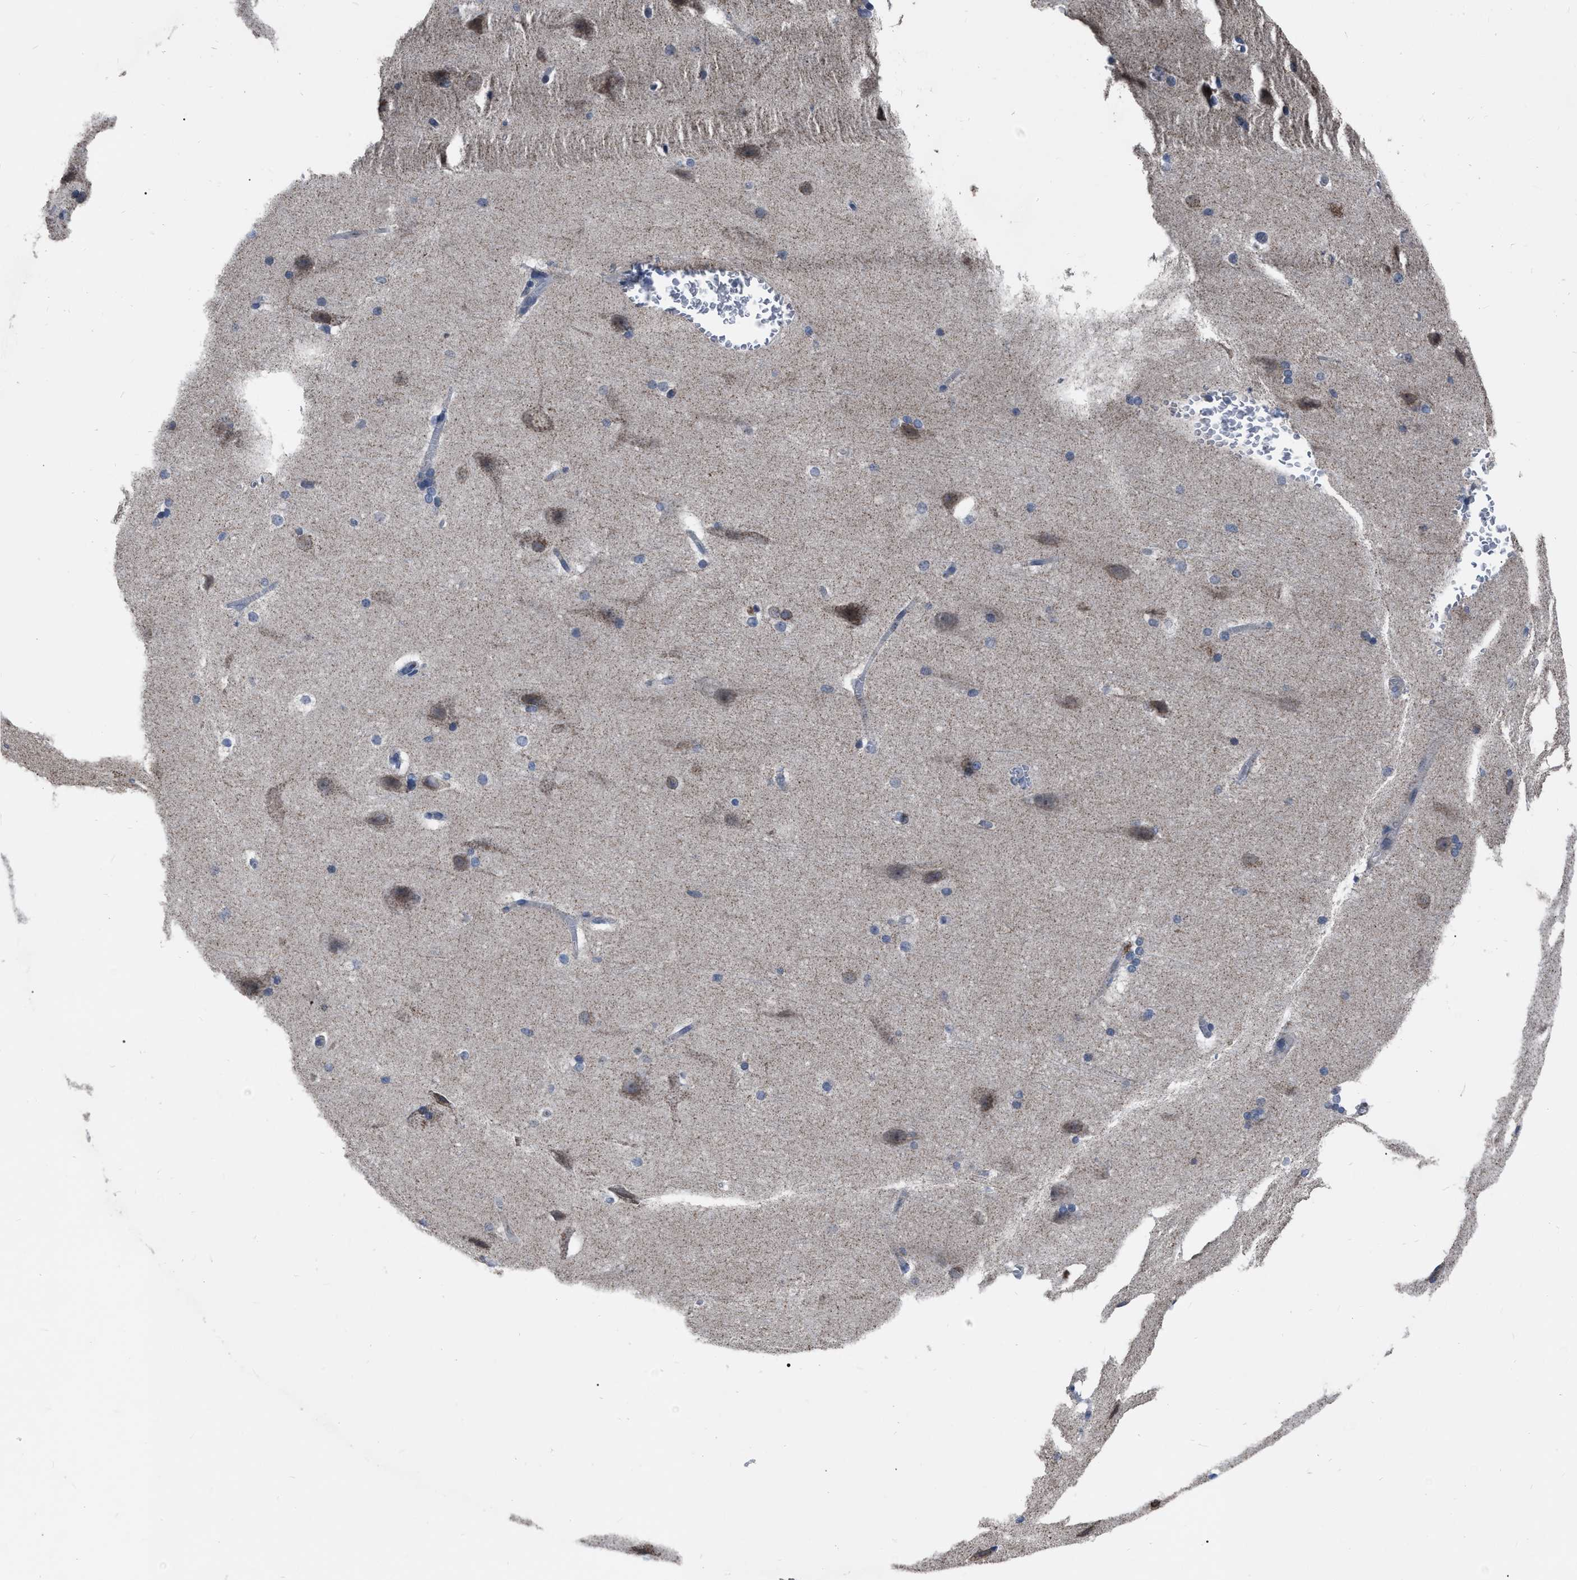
{"staining": {"intensity": "negative", "quantity": "none", "location": "none"}, "tissue": "cerebral cortex", "cell_type": "Endothelial cells", "image_type": "normal", "snomed": [{"axis": "morphology", "description": "Normal tissue, NOS"}, {"axis": "topography", "description": "Cerebral cortex"}, {"axis": "topography", "description": "Hippocampus"}], "caption": "Immunohistochemical staining of unremarkable human cerebral cortex reveals no significant staining in endothelial cells.", "gene": "DDX56", "patient": {"sex": "female", "age": 19}}